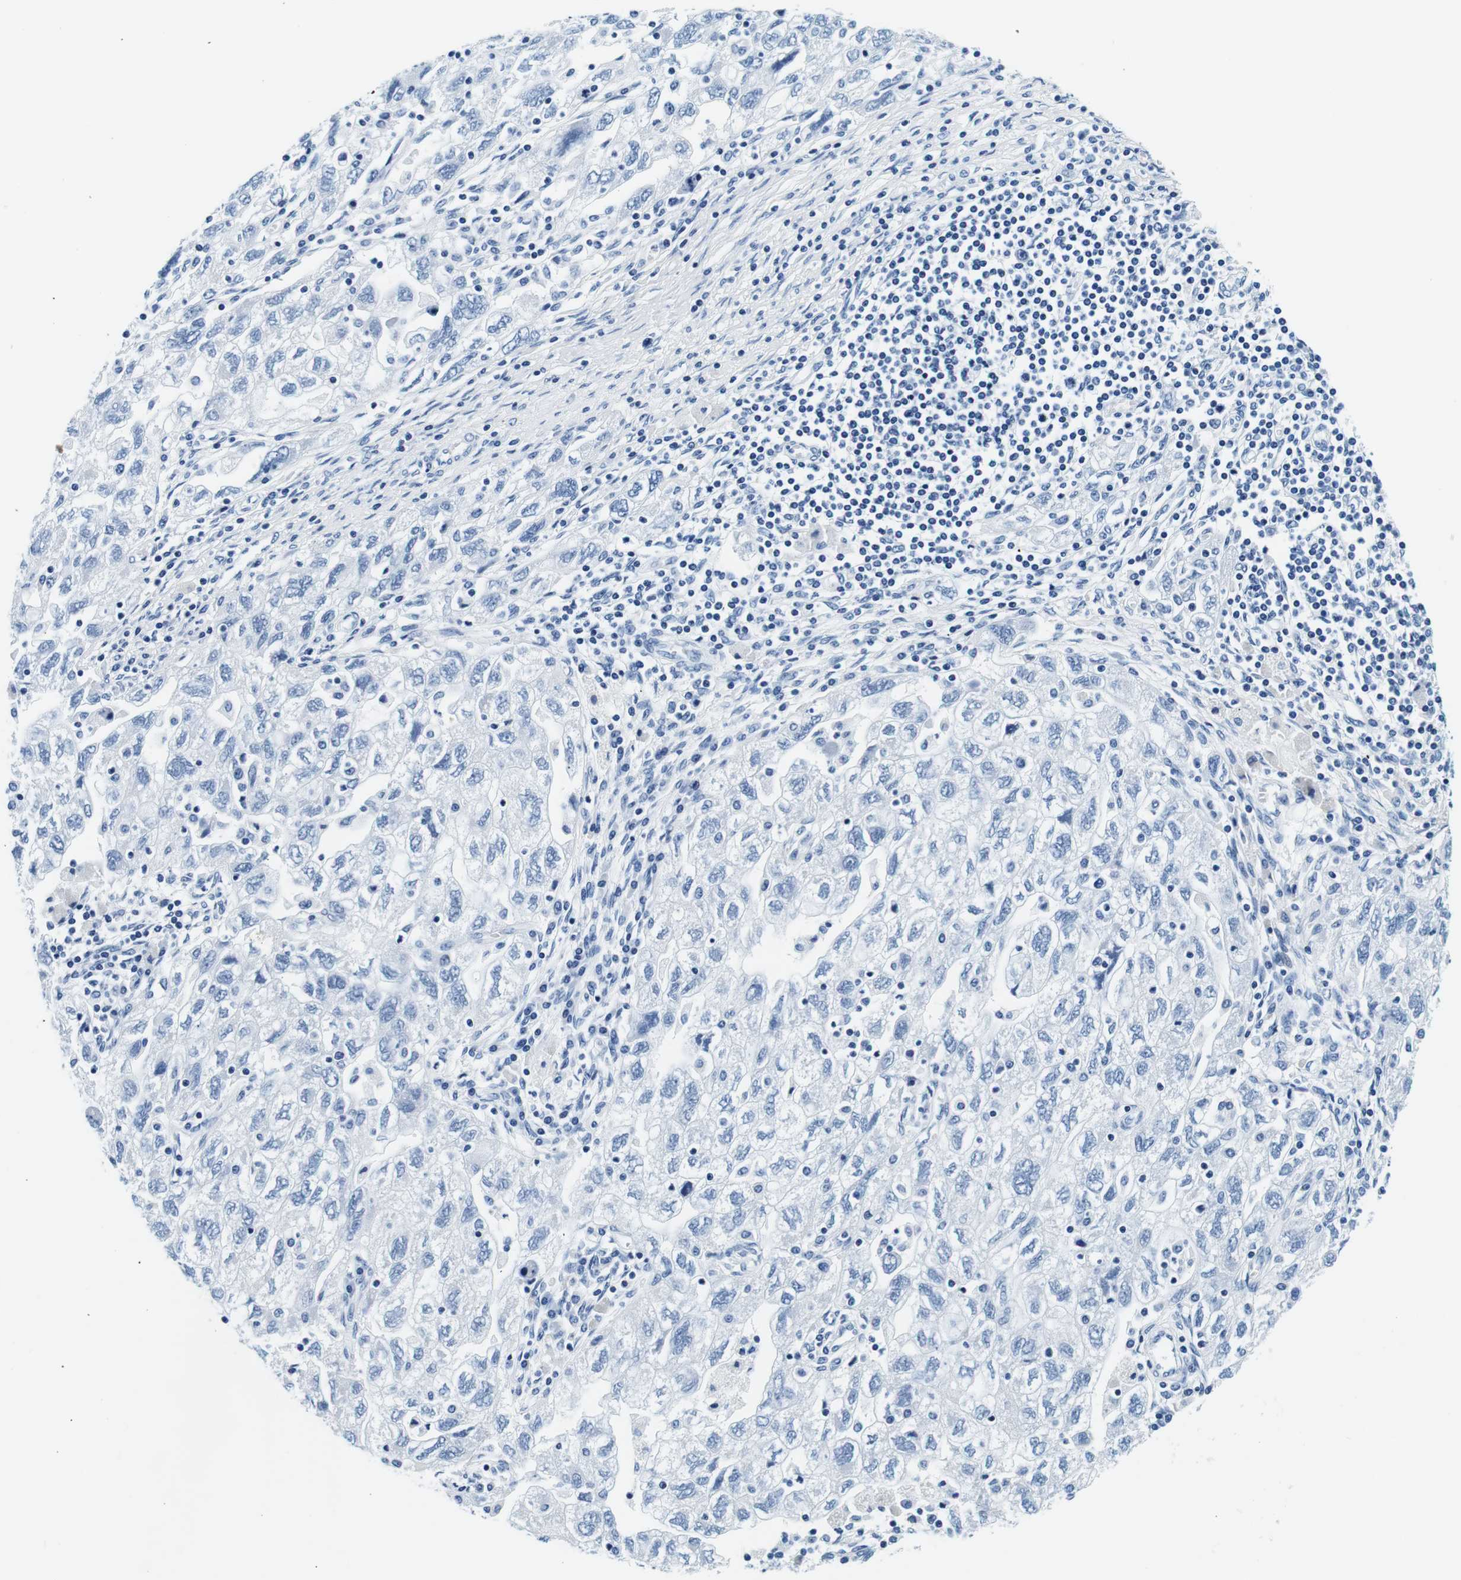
{"staining": {"intensity": "negative", "quantity": "none", "location": "none"}, "tissue": "ovarian cancer", "cell_type": "Tumor cells", "image_type": "cancer", "snomed": [{"axis": "morphology", "description": "Carcinoma, NOS"}, {"axis": "morphology", "description": "Cystadenocarcinoma, serous, NOS"}, {"axis": "topography", "description": "Ovary"}], "caption": "Human ovarian cancer stained for a protein using IHC demonstrates no expression in tumor cells.", "gene": "ELANE", "patient": {"sex": "female", "age": 69}}